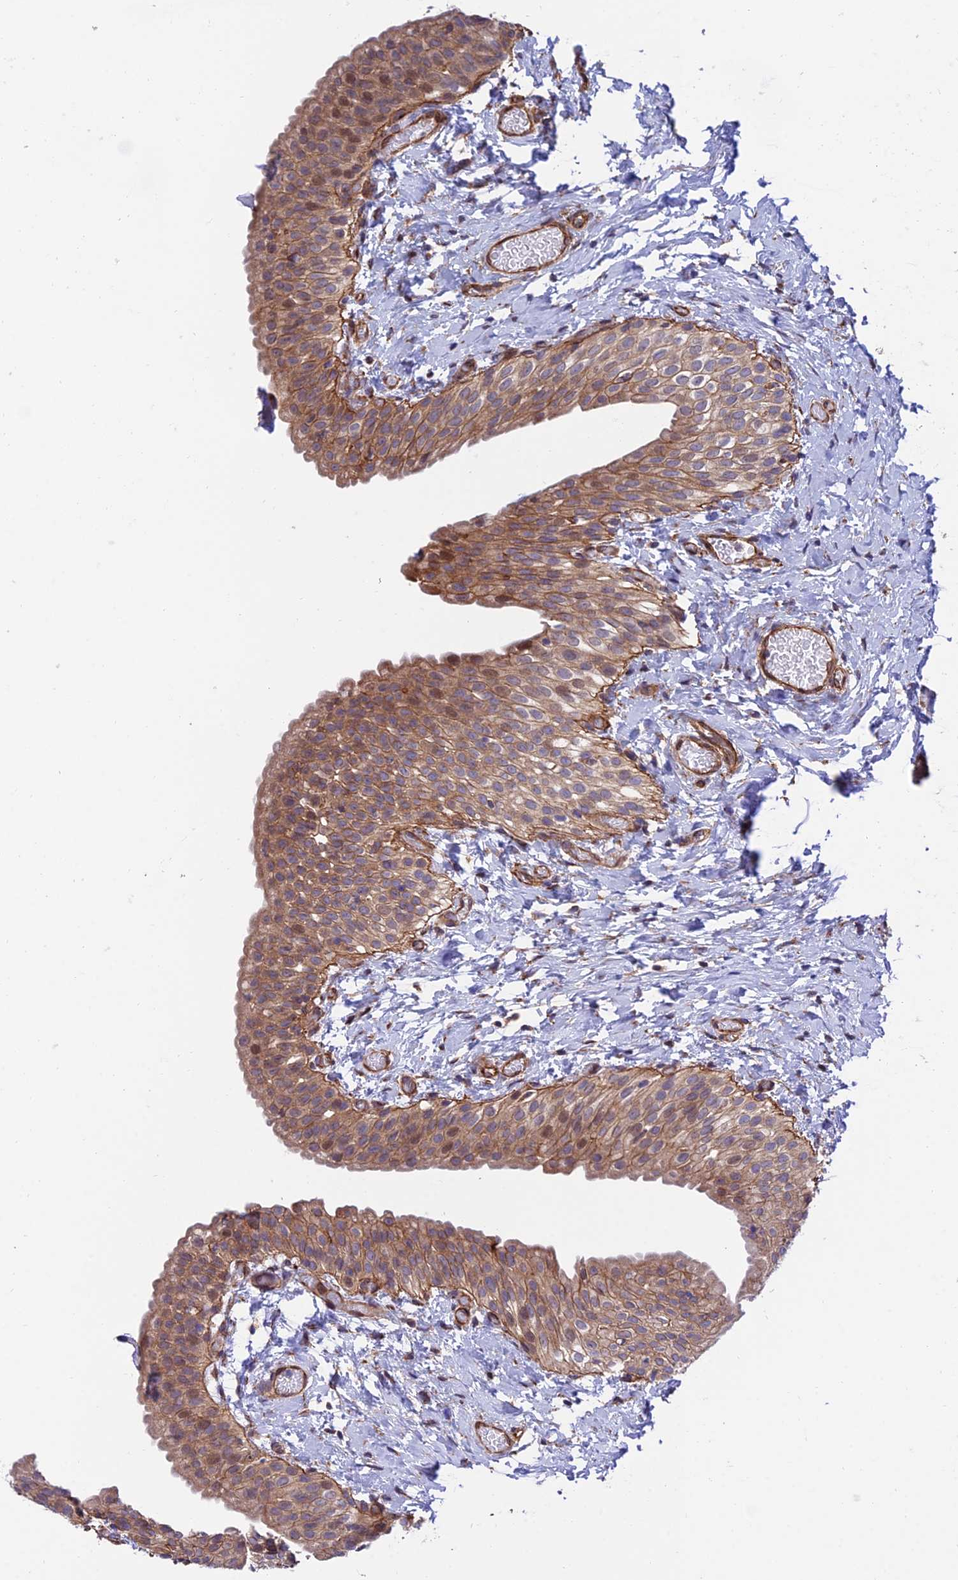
{"staining": {"intensity": "moderate", "quantity": ">75%", "location": "cytoplasmic/membranous,nuclear"}, "tissue": "urinary bladder", "cell_type": "Urothelial cells", "image_type": "normal", "snomed": [{"axis": "morphology", "description": "Normal tissue, NOS"}, {"axis": "topography", "description": "Urinary bladder"}], "caption": "Immunohistochemistry of normal human urinary bladder exhibits medium levels of moderate cytoplasmic/membranous,nuclear expression in approximately >75% of urothelial cells.", "gene": "EXOC3L4", "patient": {"sex": "male", "age": 1}}